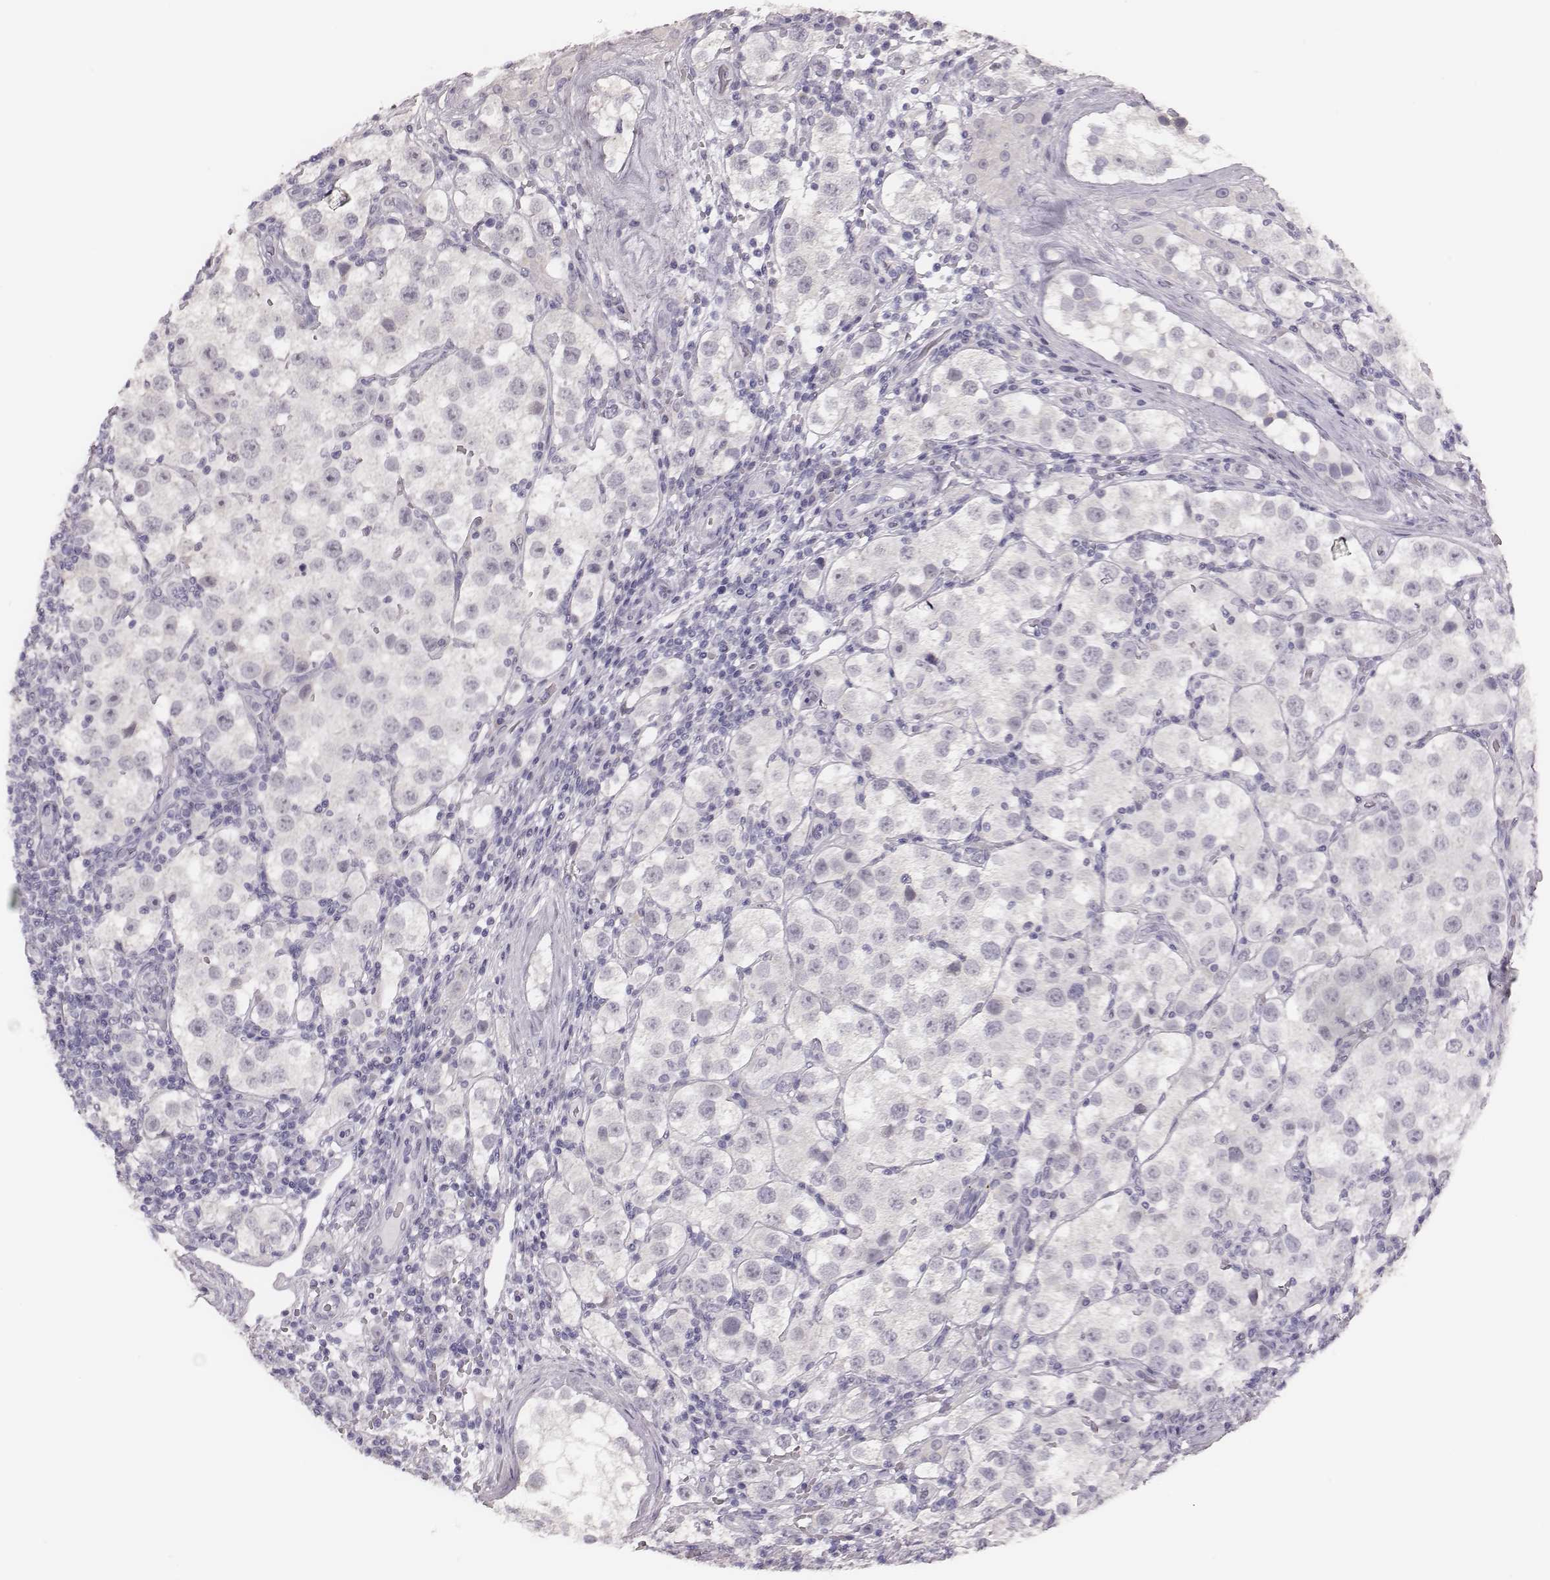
{"staining": {"intensity": "negative", "quantity": "none", "location": "none"}, "tissue": "testis cancer", "cell_type": "Tumor cells", "image_type": "cancer", "snomed": [{"axis": "morphology", "description": "Seminoma, NOS"}, {"axis": "topography", "description": "Testis"}], "caption": "This is an immunohistochemistry (IHC) image of human testis seminoma. There is no expression in tumor cells.", "gene": "ADGRF4", "patient": {"sex": "male", "age": 37}}